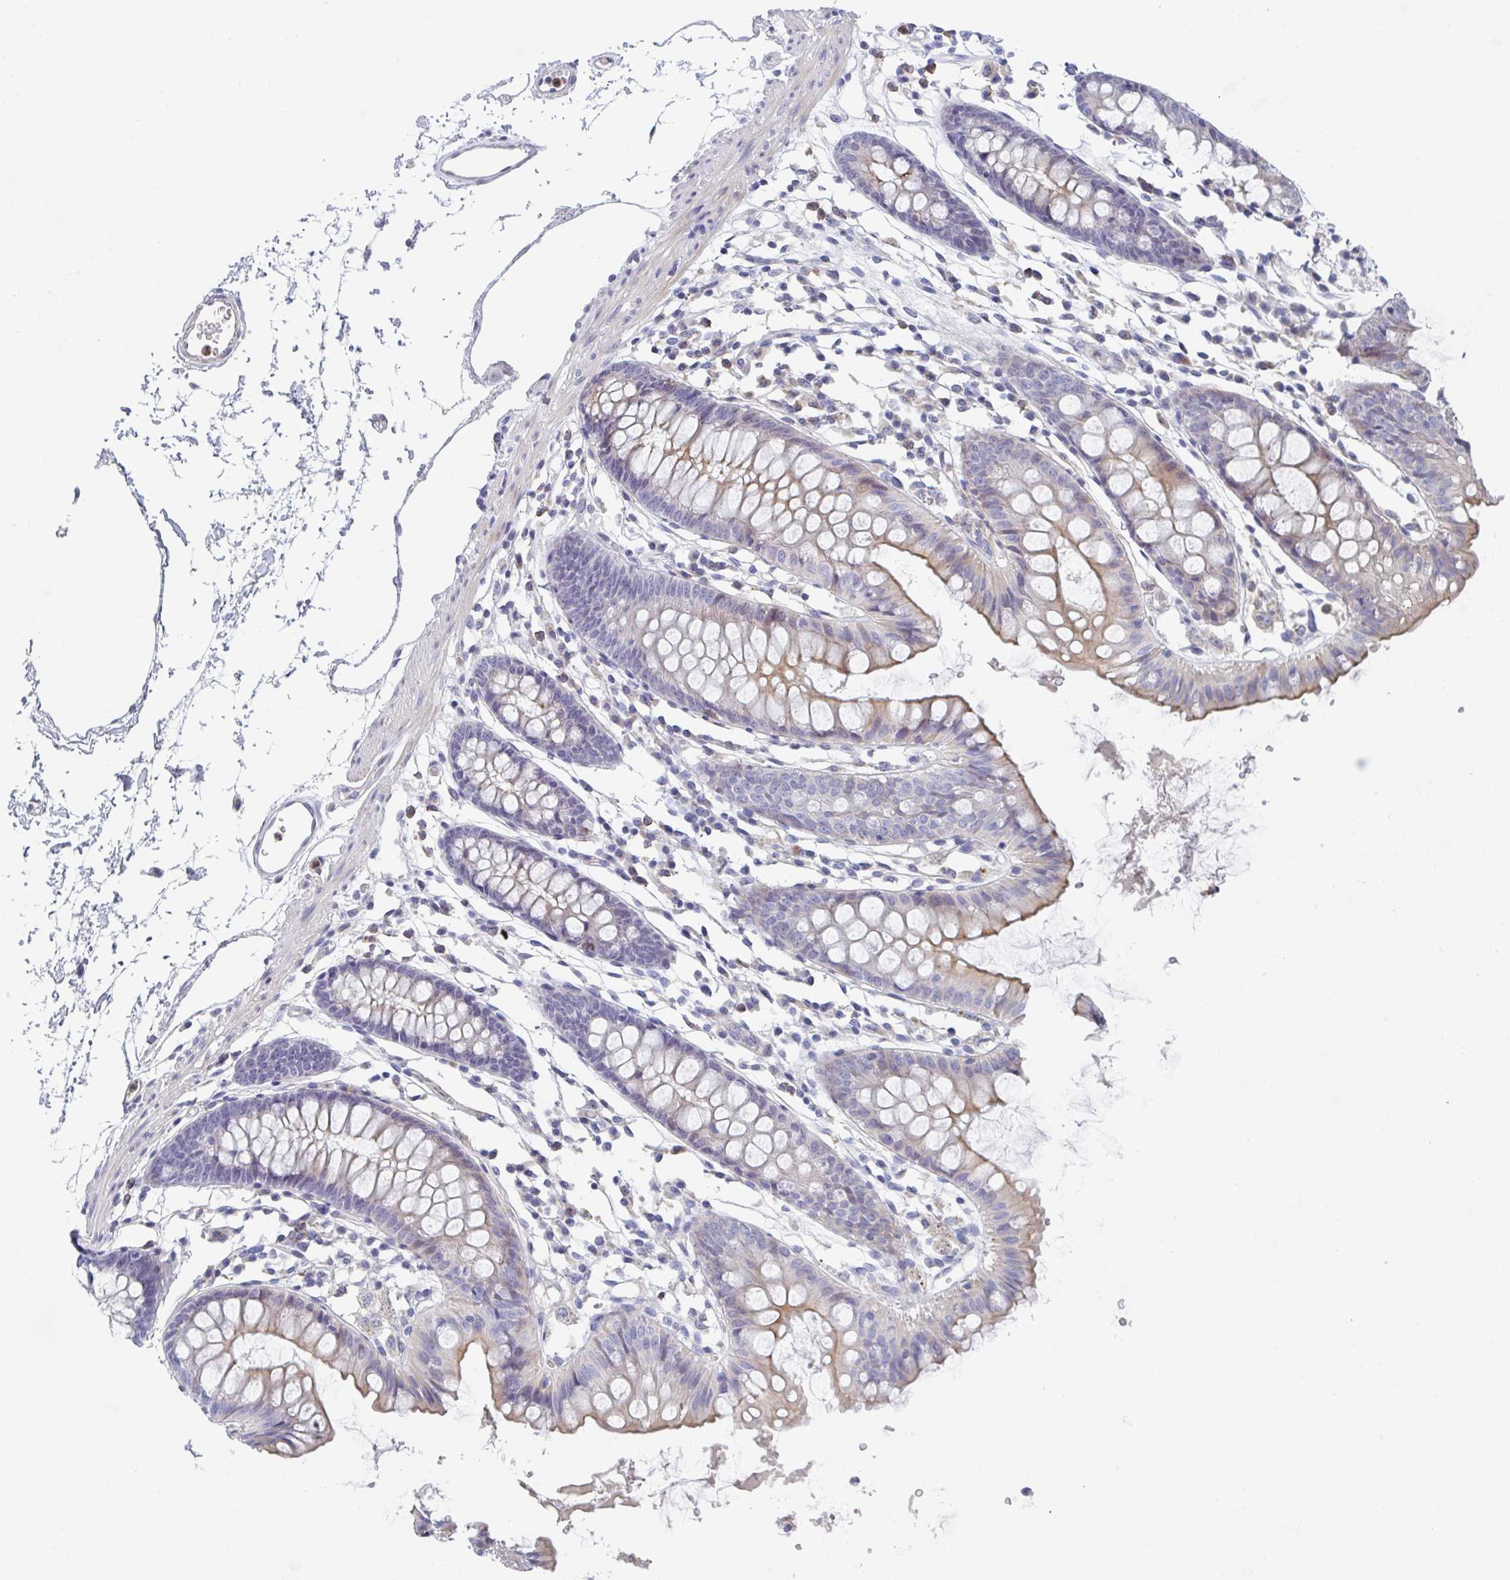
{"staining": {"intensity": "negative", "quantity": "none", "location": "none"}, "tissue": "colon", "cell_type": "Endothelial cells", "image_type": "normal", "snomed": [{"axis": "morphology", "description": "Normal tissue, NOS"}, {"axis": "topography", "description": "Colon"}], "caption": "The IHC micrograph has no significant expression in endothelial cells of colon.", "gene": "KLHL33", "patient": {"sex": "female", "age": 84}}